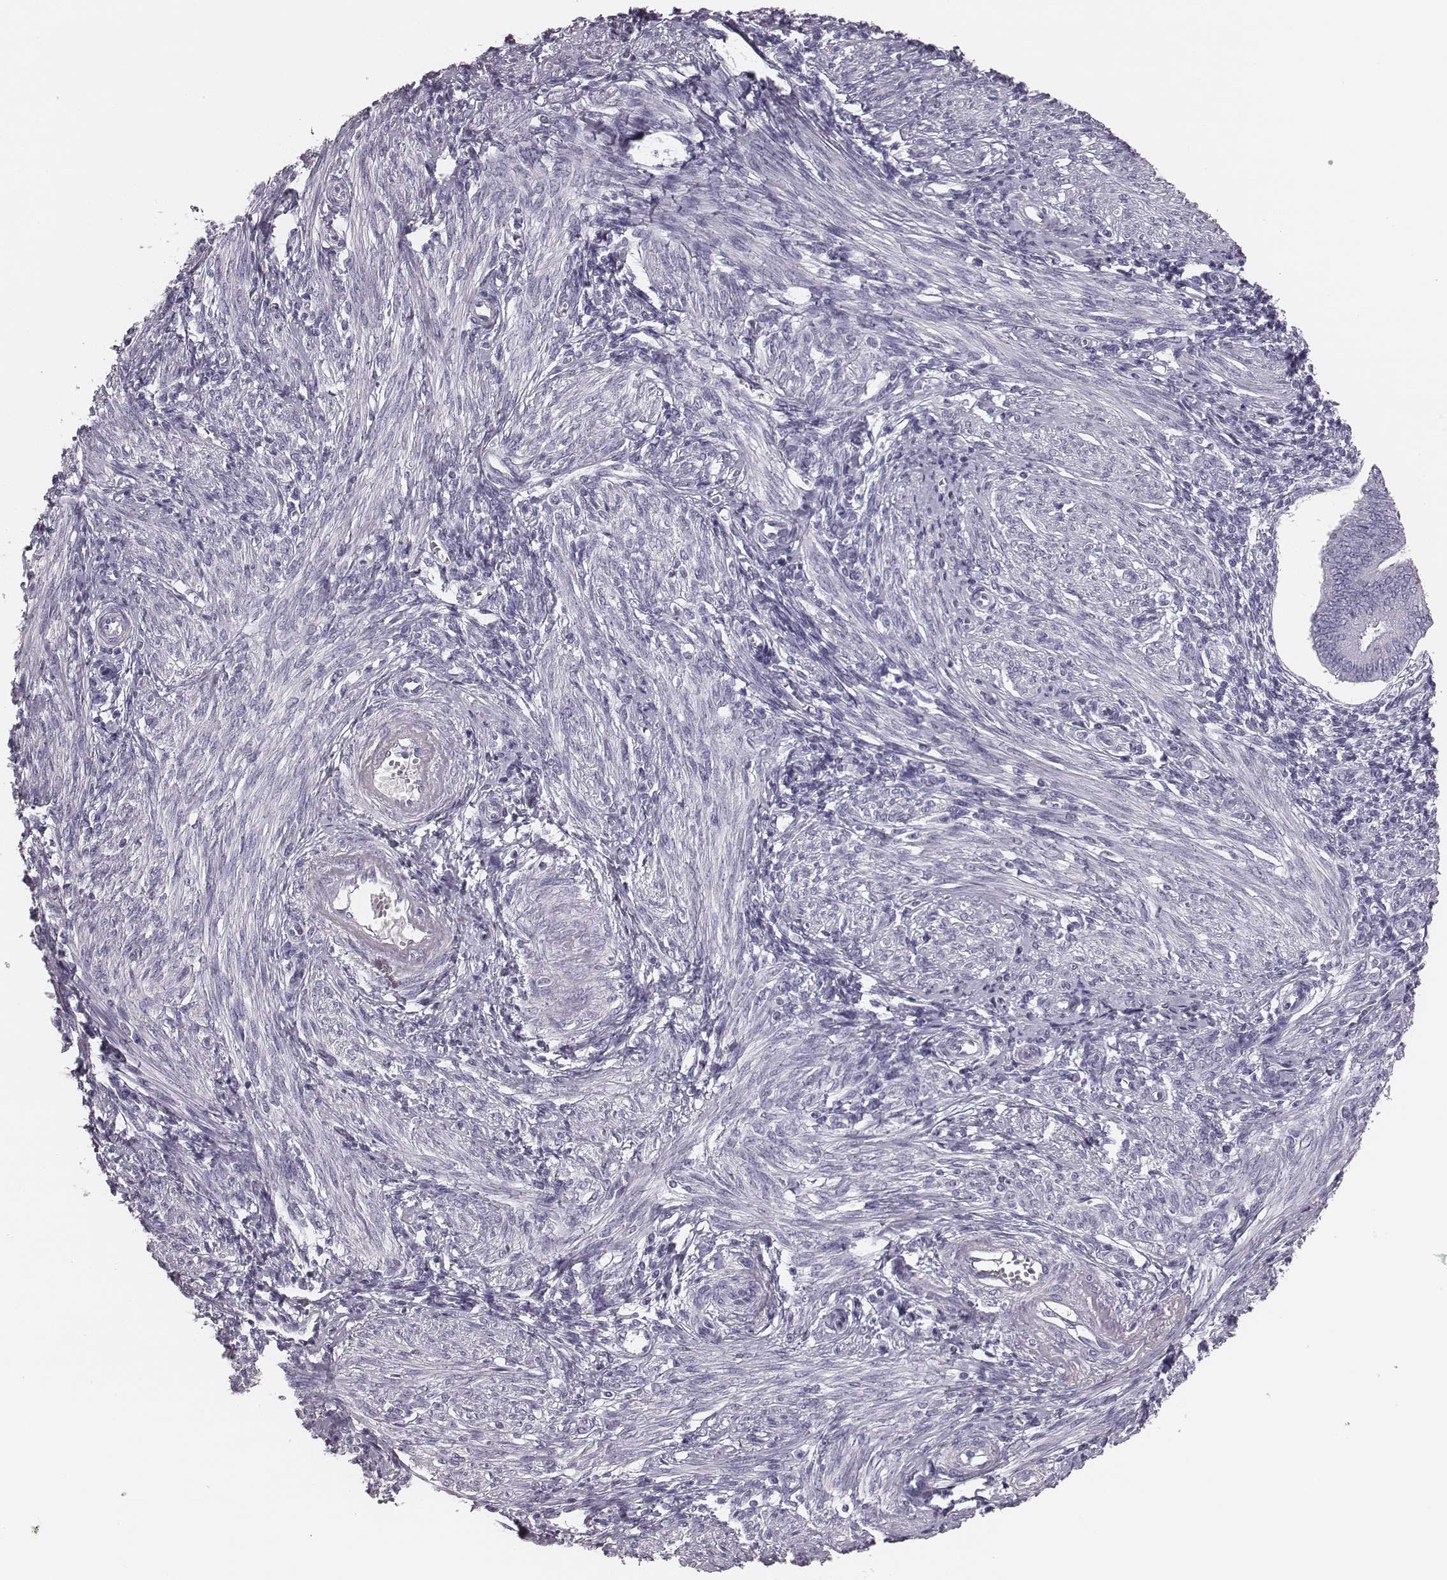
{"staining": {"intensity": "negative", "quantity": "none", "location": "none"}, "tissue": "endometrium", "cell_type": "Cells in endometrial stroma", "image_type": "normal", "snomed": [{"axis": "morphology", "description": "Normal tissue, NOS"}, {"axis": "topography", "description": "Endometrium"}], "caption": "There is no significant positivity in cells in endometrial stroma of endometrium. (Brightfield microscopy of DAB (3,3'-diaminobenzidine) IHC at high magnification).", "gene": "CSH1", "patient": {"sex": "female", "age": 42}}